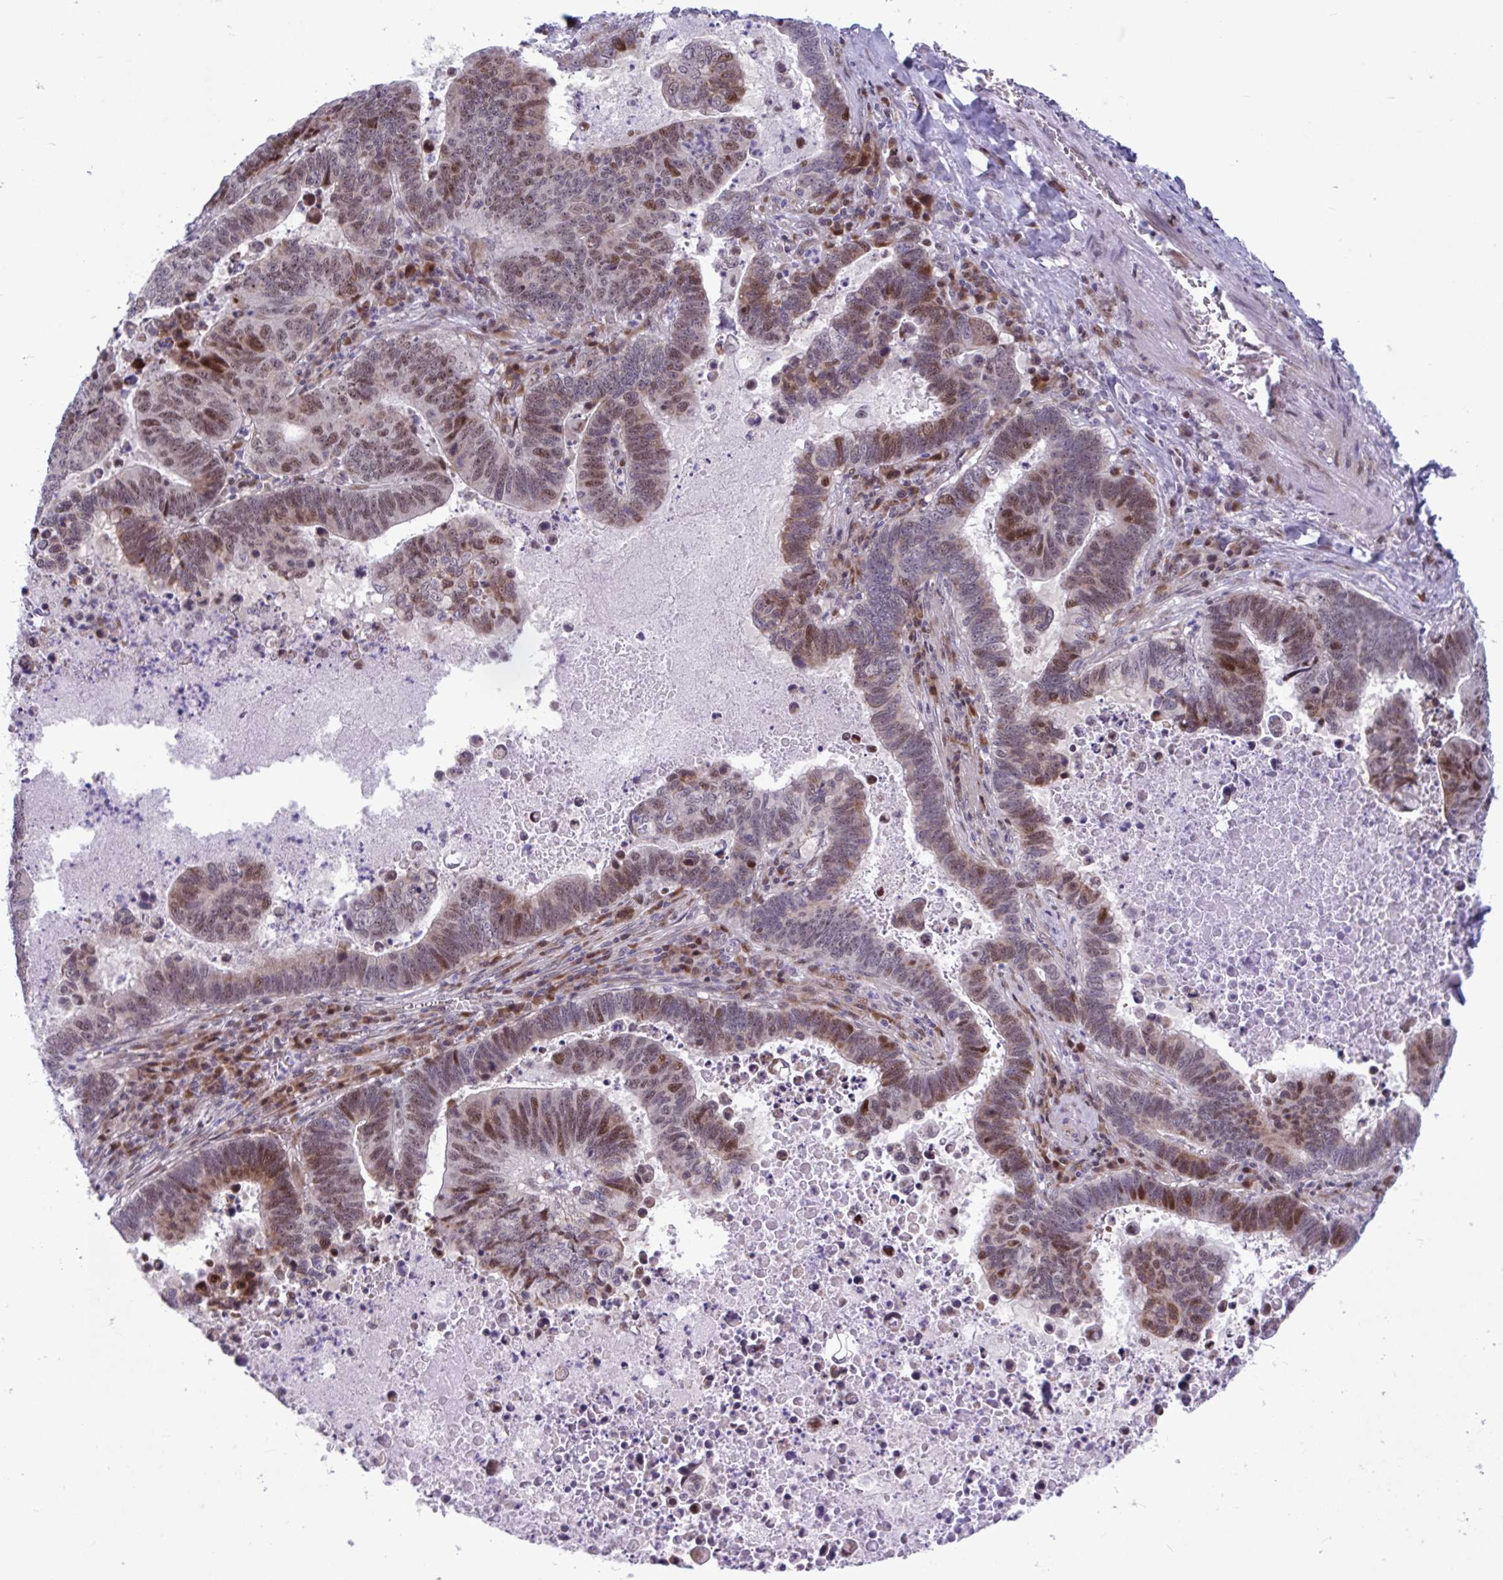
{"staining": {"intensity": "moderate", "quantity": "25%-75%", "location": "cytoplasmic/membranous,nuclear"}, "tissue": "lung cancer", "cell_type": "Tumor cells", "image_type": "cancer", "snomed": [{"axis": "morphology", "description": "Aneuploidy"}, {"axis": "morphology", "description": "Adenocarcinoma, NOS"}, {"axis": "morphology", "description": "Adenocarcinoma primary or metastatic"}, {"axis": "topography", "description": "Lung"}], "caption": "Human lung cancer stained with a protein marker exhibits moderate staining in tumor cells.", "gene": "RBL1", "patient": {"sex": "female", "age": 75}}